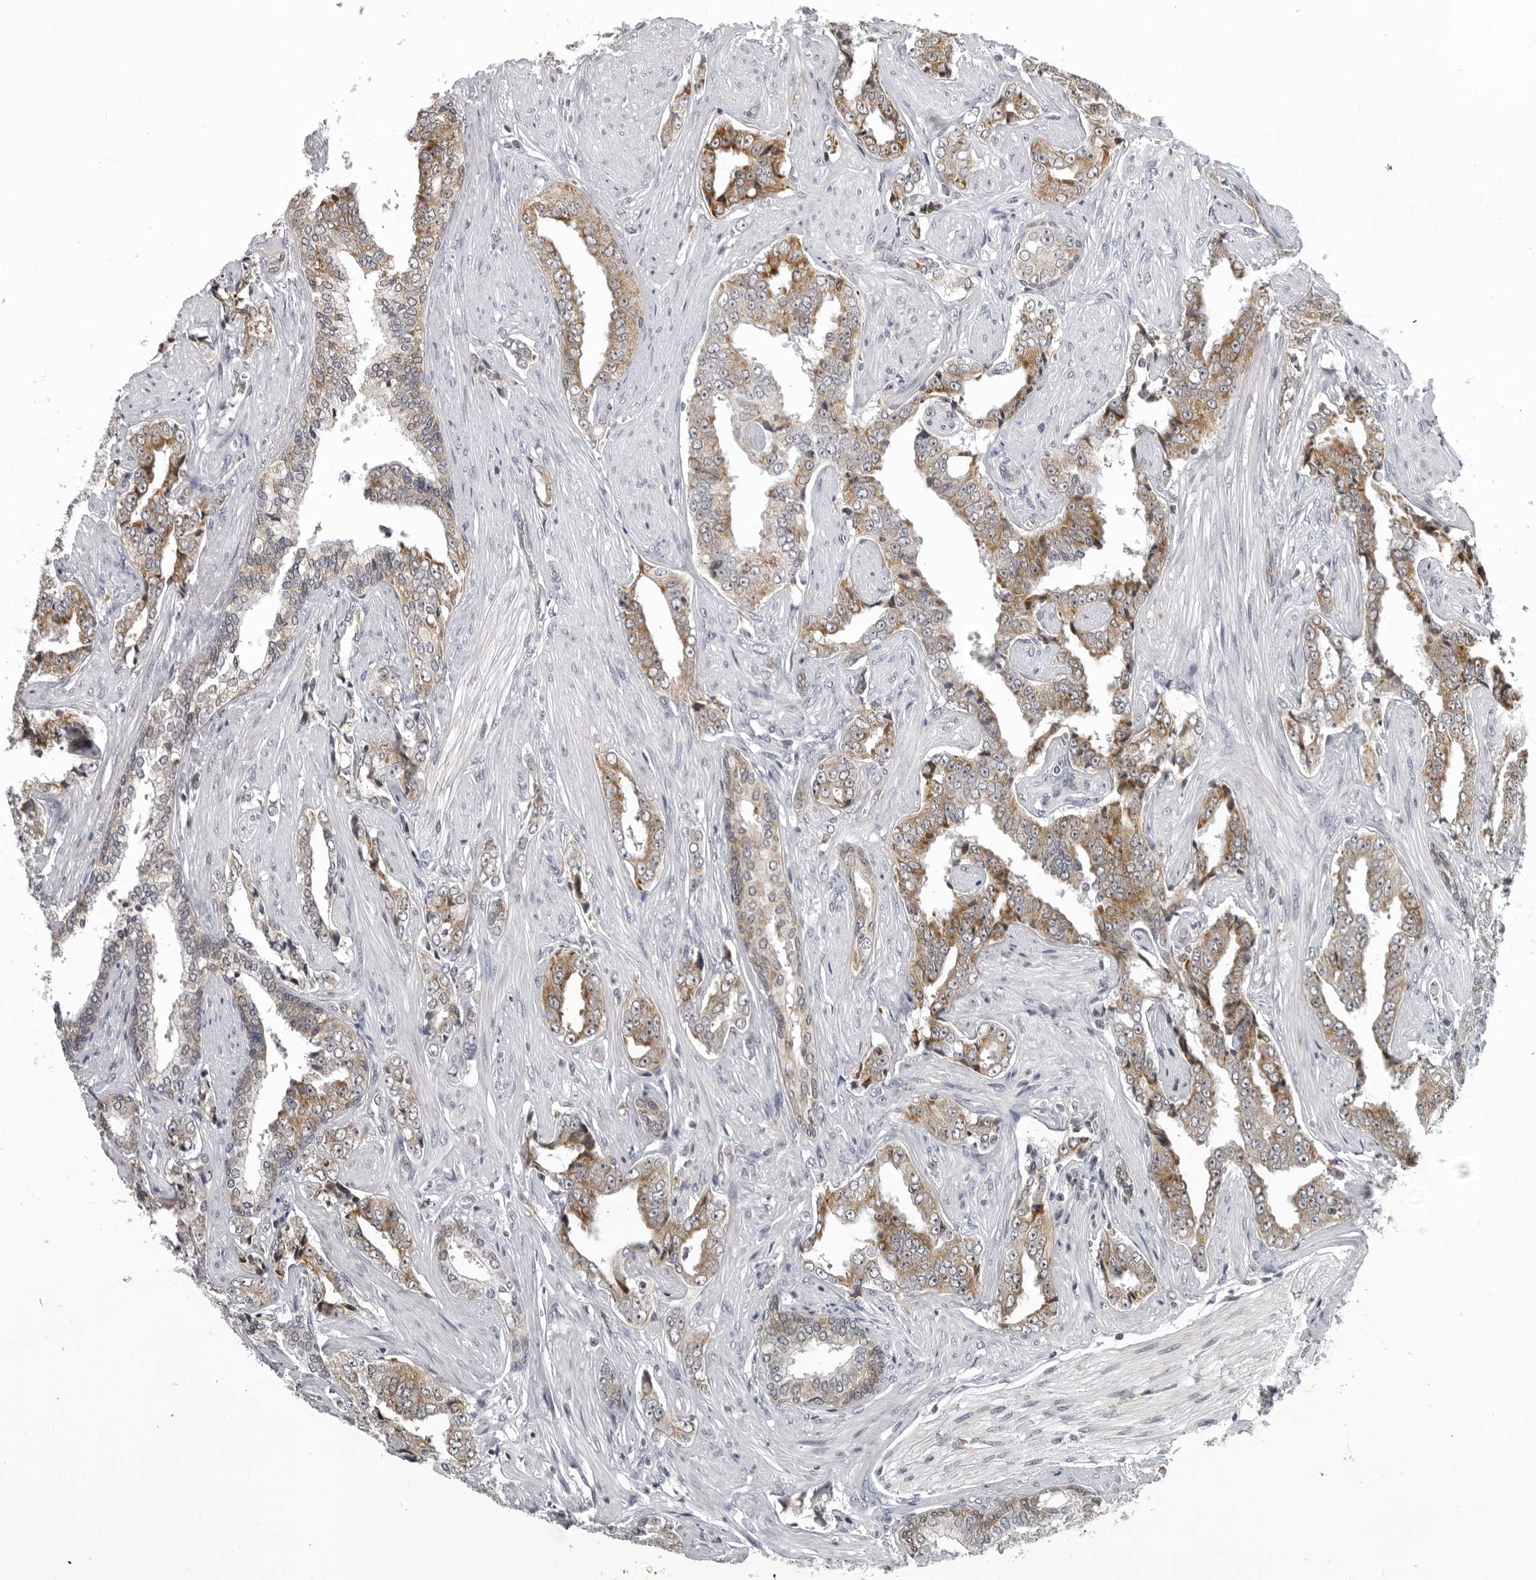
{"staining": {"intensity": "weak", "quantity": "25%-75%", "location": "cytoplasmic/membranous"}, "tissue": "prostate cancer", "cell_type": "Tumor cells", "image_type": "cancer", "snomed": [{"axis": "morphology", "description": "Adenocarcinoma, High grade"}, {"axis": "topography", "description": "Prostate"}], "caption": "A low amount of weak cytoplasmic/membranous staining is present in about 25%-75% of tumor cells in prostate adenocarcinoma (high-grade) tissue. Using DAB (3,3'-diaminobenzidine) (brown) and hematoxylin (blue) stains, captured at high magnification using brightfield microscopy.", "gene": "MRPS15", "patient": {"sex": "male", "age": 71}}